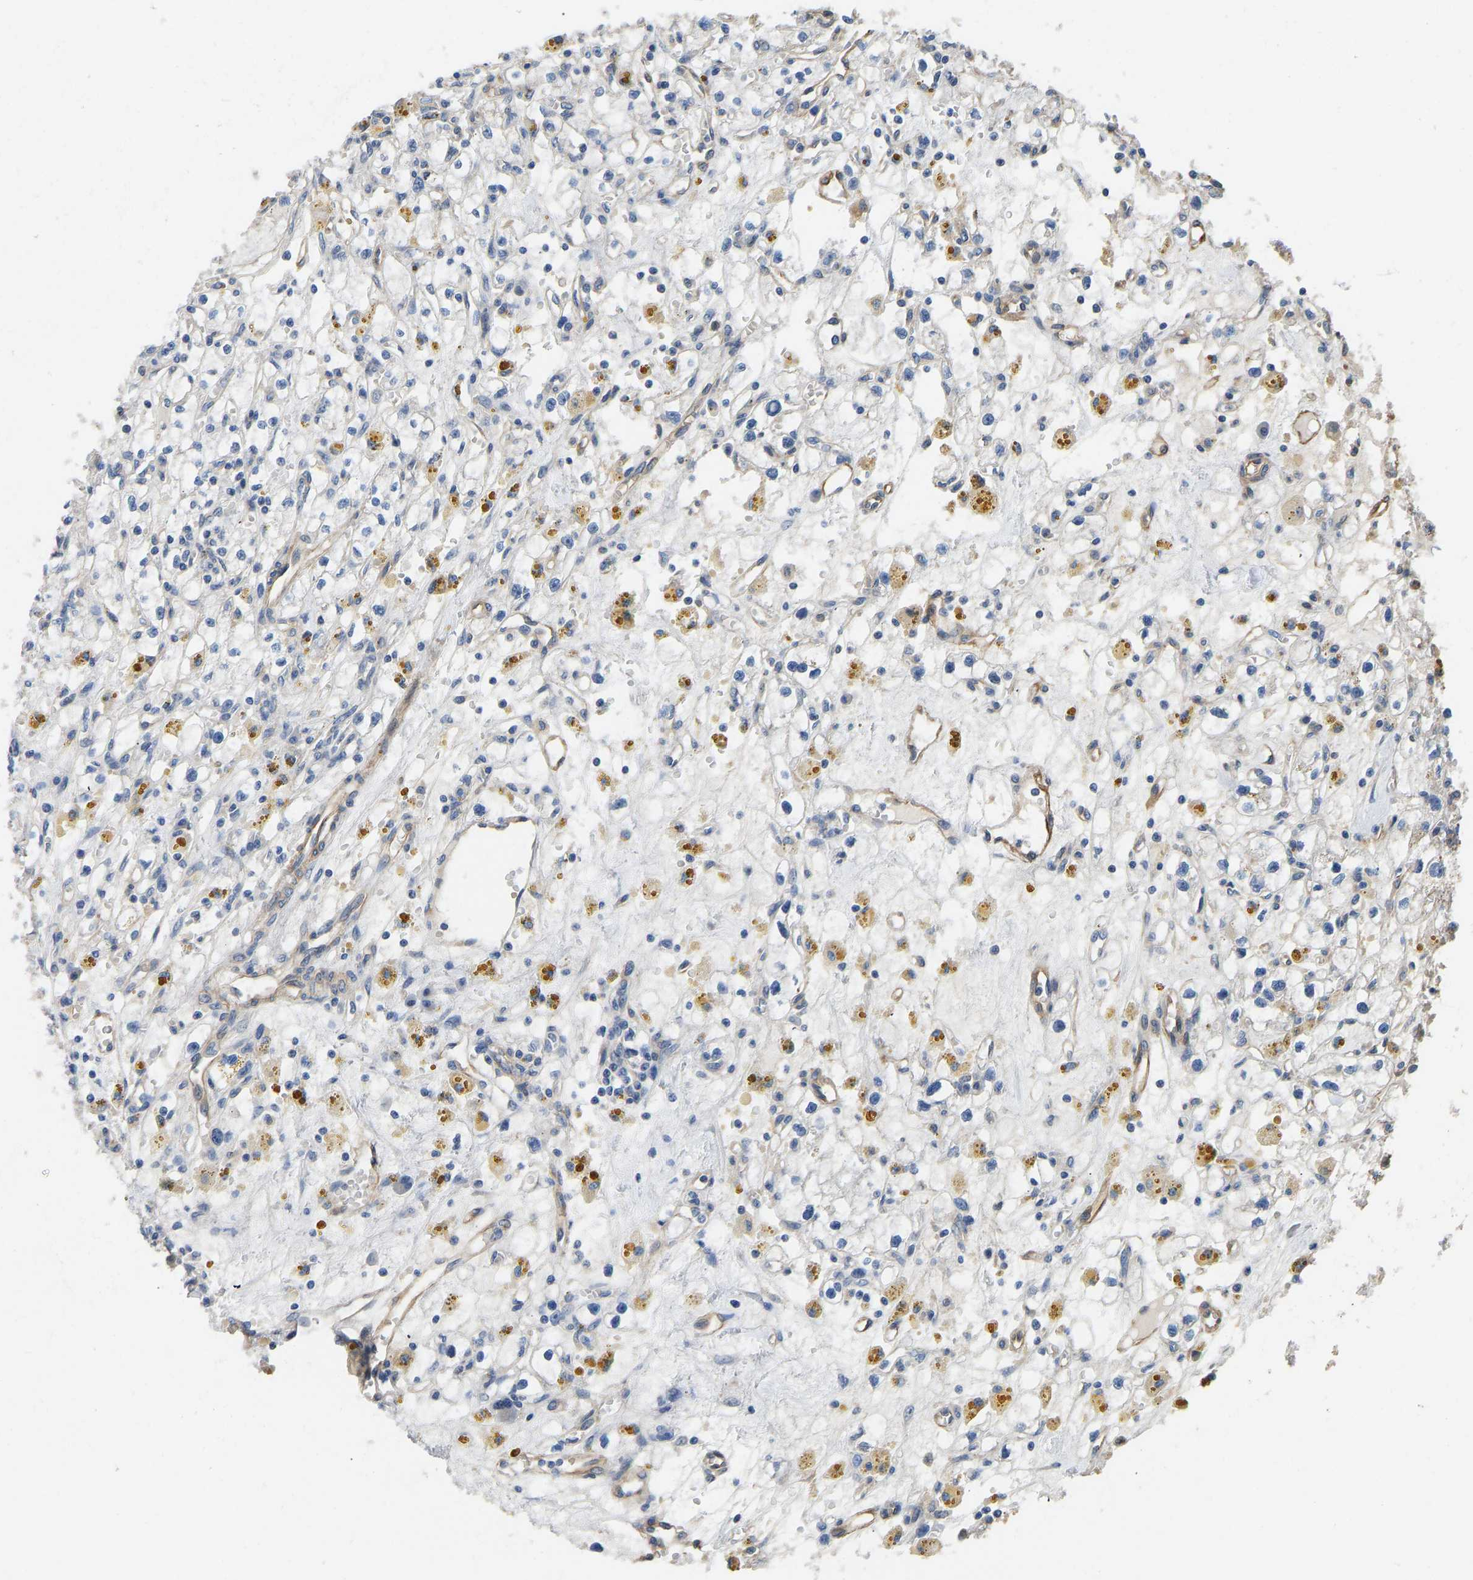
{"staining": {"intensity": "negative", "quantity": "none", "location": "none"}, "tissue": "renal cancer", "cell_type": "Tumor cells", "image_type": "cancer", "snomed": [{"axis": "morphology", "description": "Adenocarcinoma, NOS"}, {"axis": "topography", "description": "Kidney"}], "caption": "Human renal cancer (adenocarcinoma) stained for a protein using immunohistochemistry (IHC) shows no positivity in tumor cells.", "gene": "ELMO2", "patient": {"sex": "male", "age": 56}}